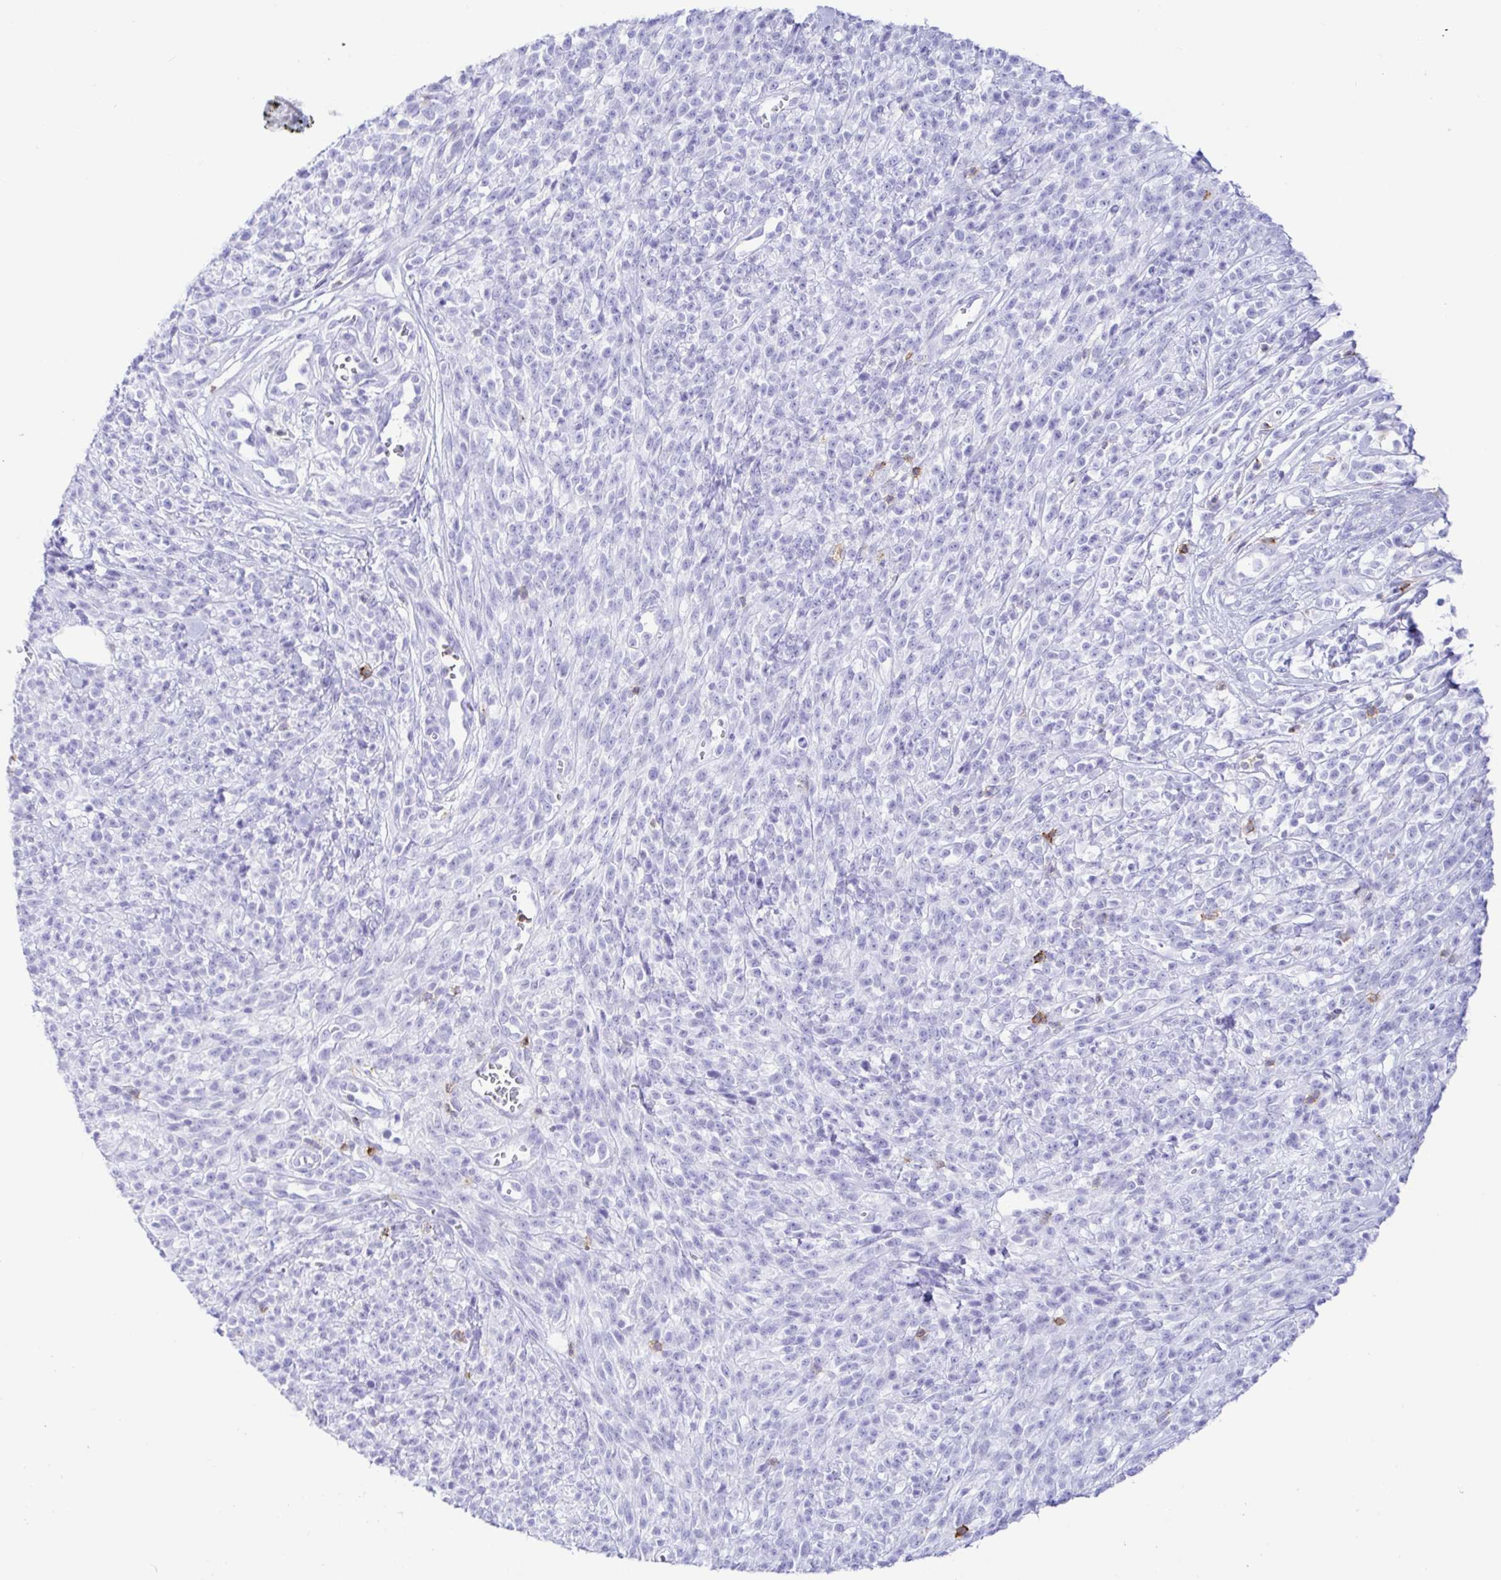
{"staining": {"intensity": "negative", "quantity": "none", "location": "none"}, "tissue": "melanoma", "cell_type": "Tumor cells", "image_type": "cancer", "snomed": [{"axis": "morphology", "description": "Malignant melanoma, NOS"}, {"axis": "topography", "description": "Skin"}, {"axis": "topography", "description": "Skin of trunk"}], "caption": "The micrograph demonstrates no staining of tumor cells in melanoma.", "gene": "CD5", "patient": {"sex": "male", "age": 74}}